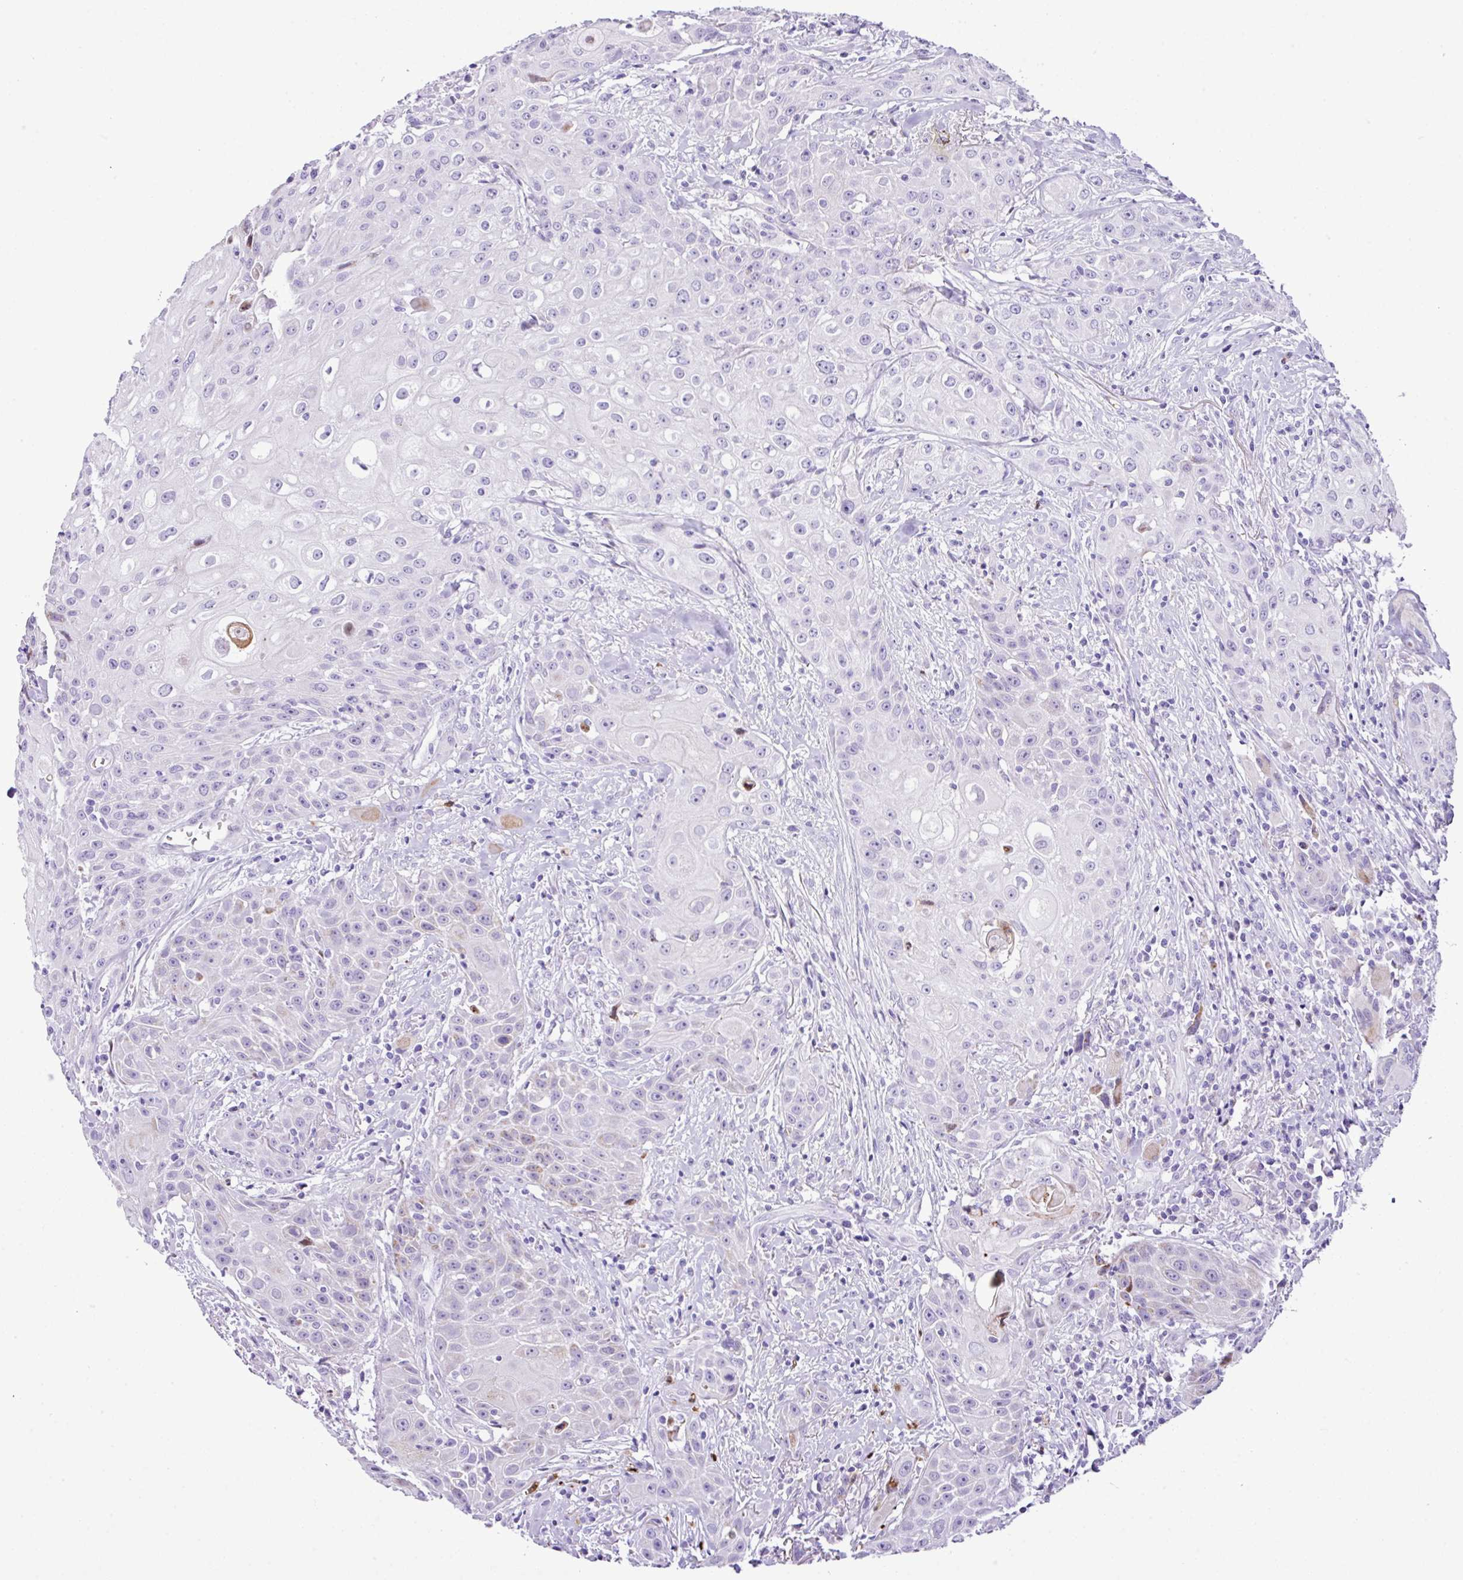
{"staining": {"intensity": "negative", "quantity": "none", "location": "none"}, "tissue": "head and neck cancer", "cell_type": "Tumor cells", "image_type": "cancer", "snomed": [{"axis": "morphology", "description": "Squamous cell carcinoma, NOS"}, {"axis": "topography", "description": "Oral tissue"}, {"axis": "topography", "description": "Head-Neck"}], "caption": "Immunohistochemistry micrograph of neoplastic tissue: human head and neck squamous cell carcinoma stained with DAB (3,3'-diaminobenzidine) exhibits no significant protein staining in tumor cells.", "gene": "RCAN2", "patient": {"sex": "female", "age": 82}}